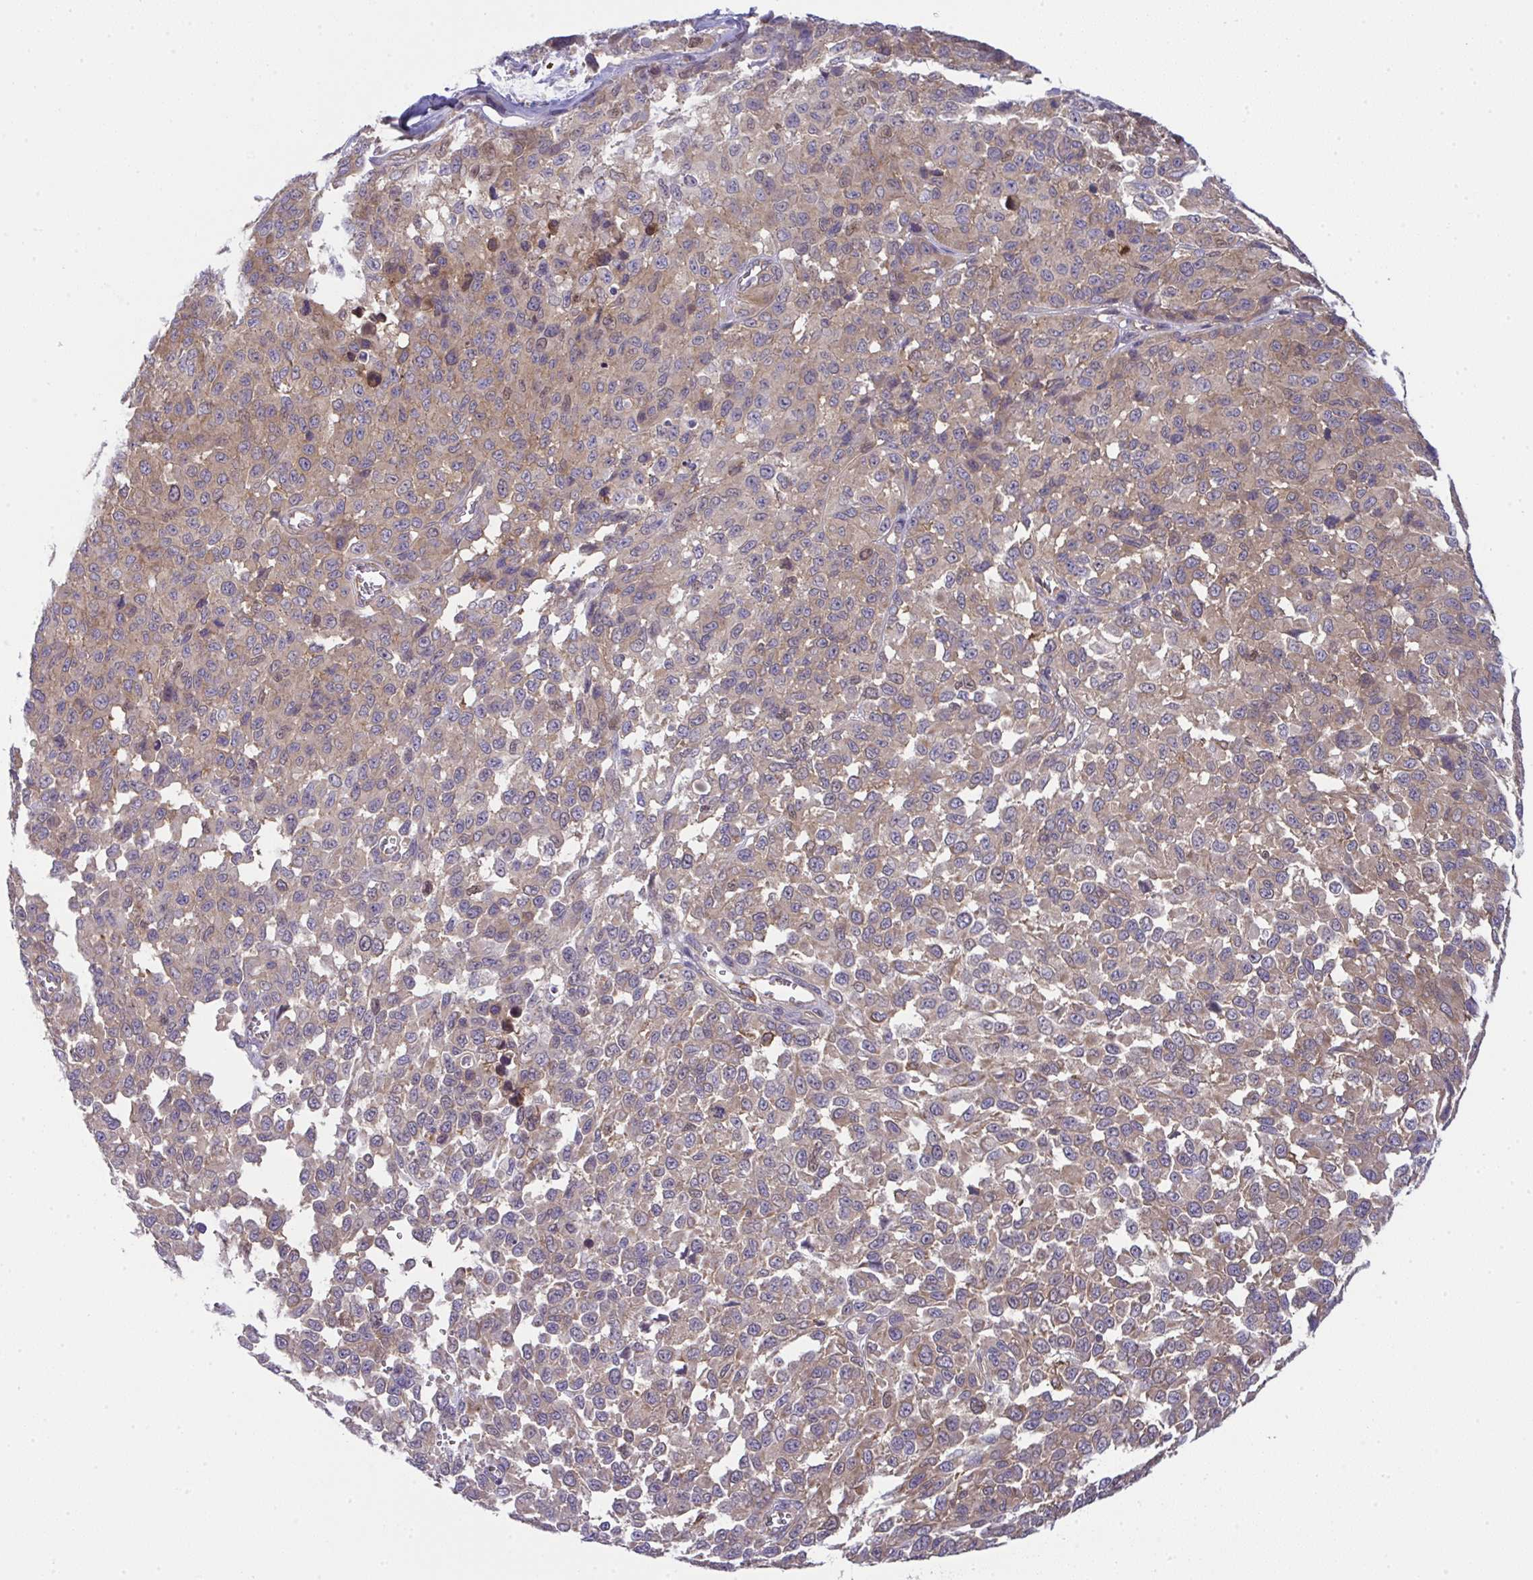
{"staining": {"intensity": "moderate", "quantity": "25%-75%", "location": "cytoplasmic/membranous"}, "tissue": "melanoma", "cell_type": "Tumor cells", "image_type": "cancer", "snomed": [{"axis": "morphology", "description": "Malignant melanoma, NOS"}, {"axis": "topography", "description": "Skin"}], "caption": "Melanoma stained with DAB IHC exhibits medium levels of moderate cytoplasmic/membranous expression in about 25%-75% of tumor cells. The staining was performed using DAB, with brown indicating positive protein expression. Nuclei are stained blue with hematoxylin.", "gene": "ALDH16A1", "patient": {"sex": "male", "age": 62}}